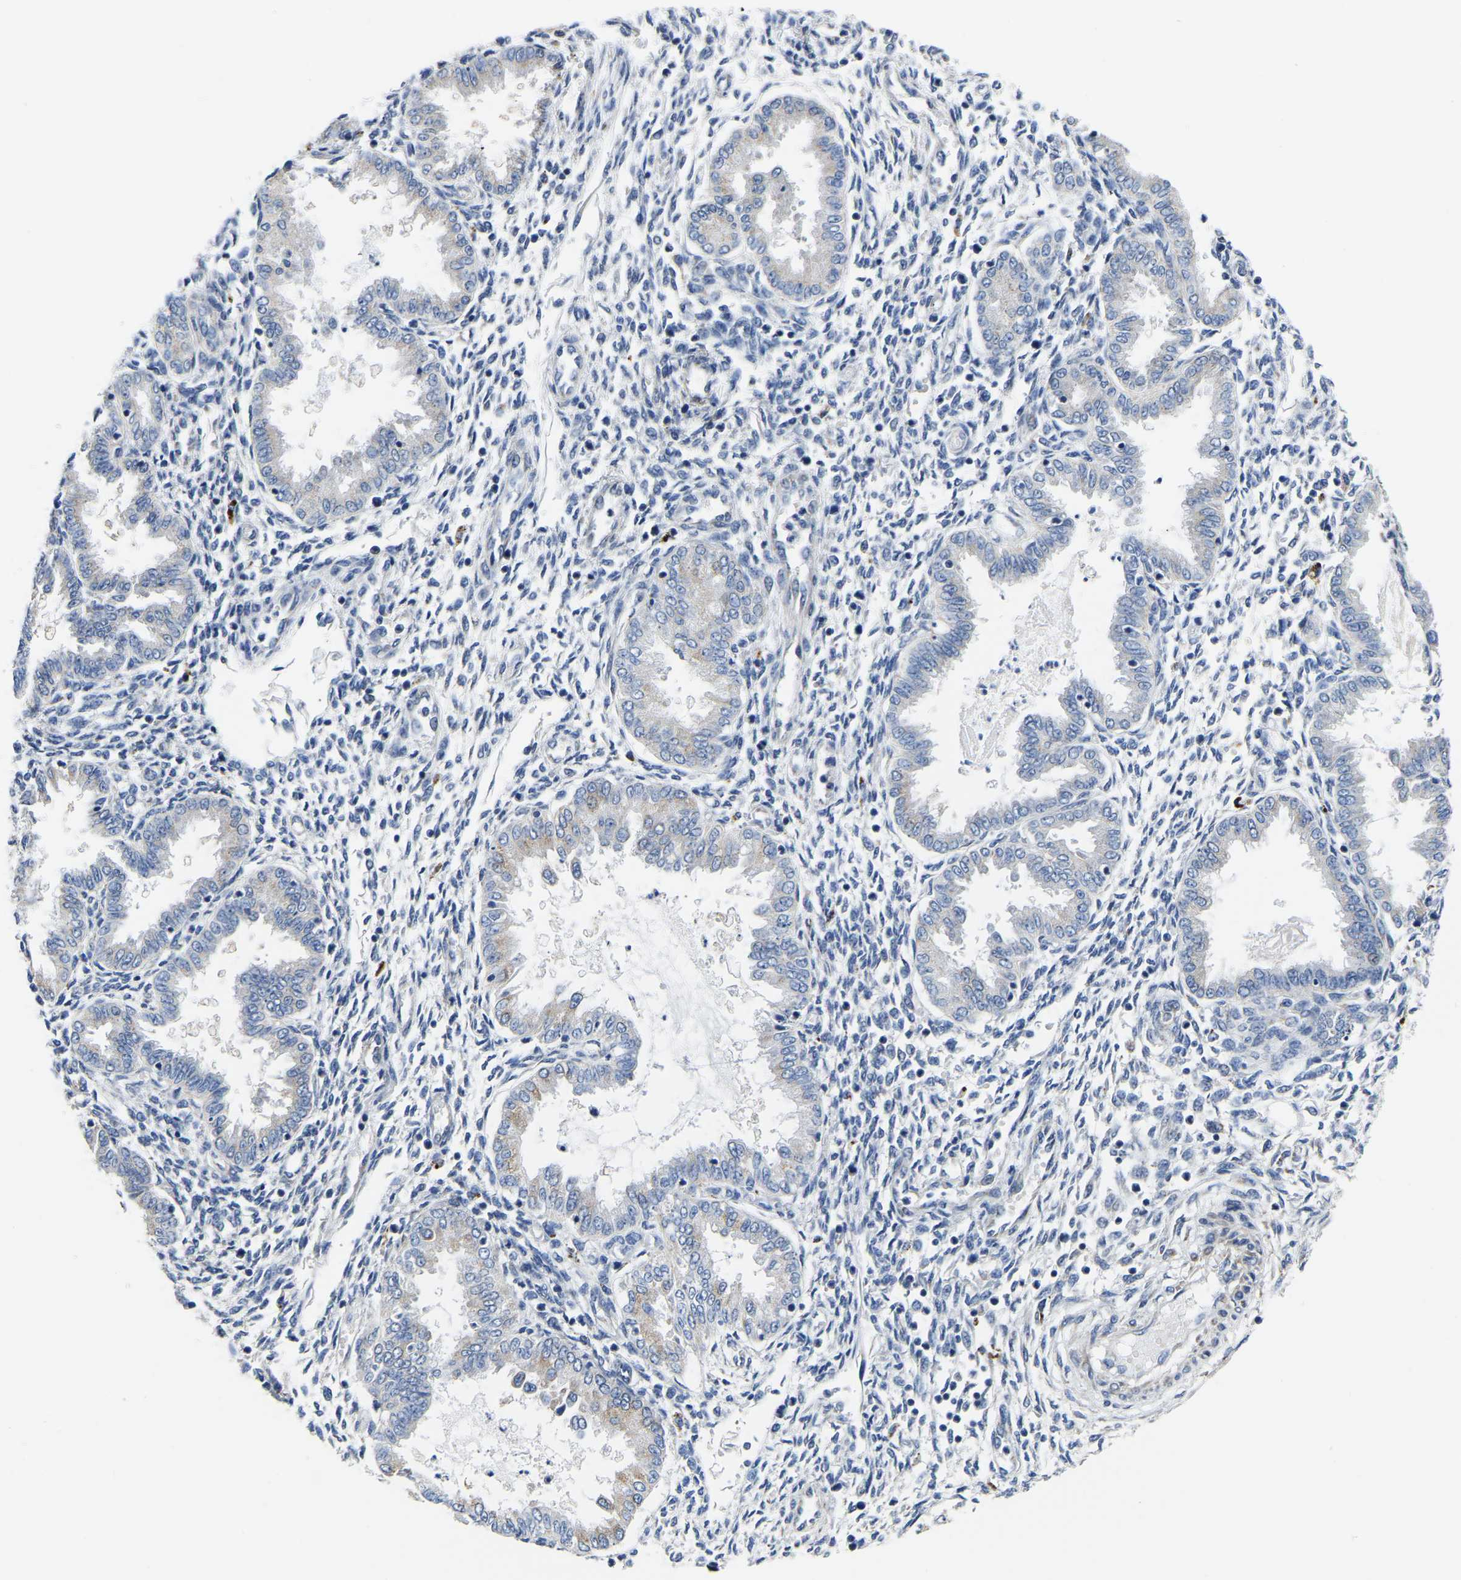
{"staining": {"intensity": "negative", "quantity": "none", "location": "none"}, "tissue": "endometrium", "cell_type": "Cells in endometrial stroma", "image_type": "normal", "snomed": [{"axis": "morphology", "description": "Normal tissue, NOS"}, {"axis": "topography", "description": "Endometrium"}], "caption": "Protein analysis of normal endometrium displays no significant staining in cells in endometrial stroma. The staining was performed using DAB to visualize the protein expression in brown, while the nuclei were stained in blue with hematoxylin (Magnification: 20x).", "gene": "PDLIM7", "patient": {"sex": "female", "age": 33}}